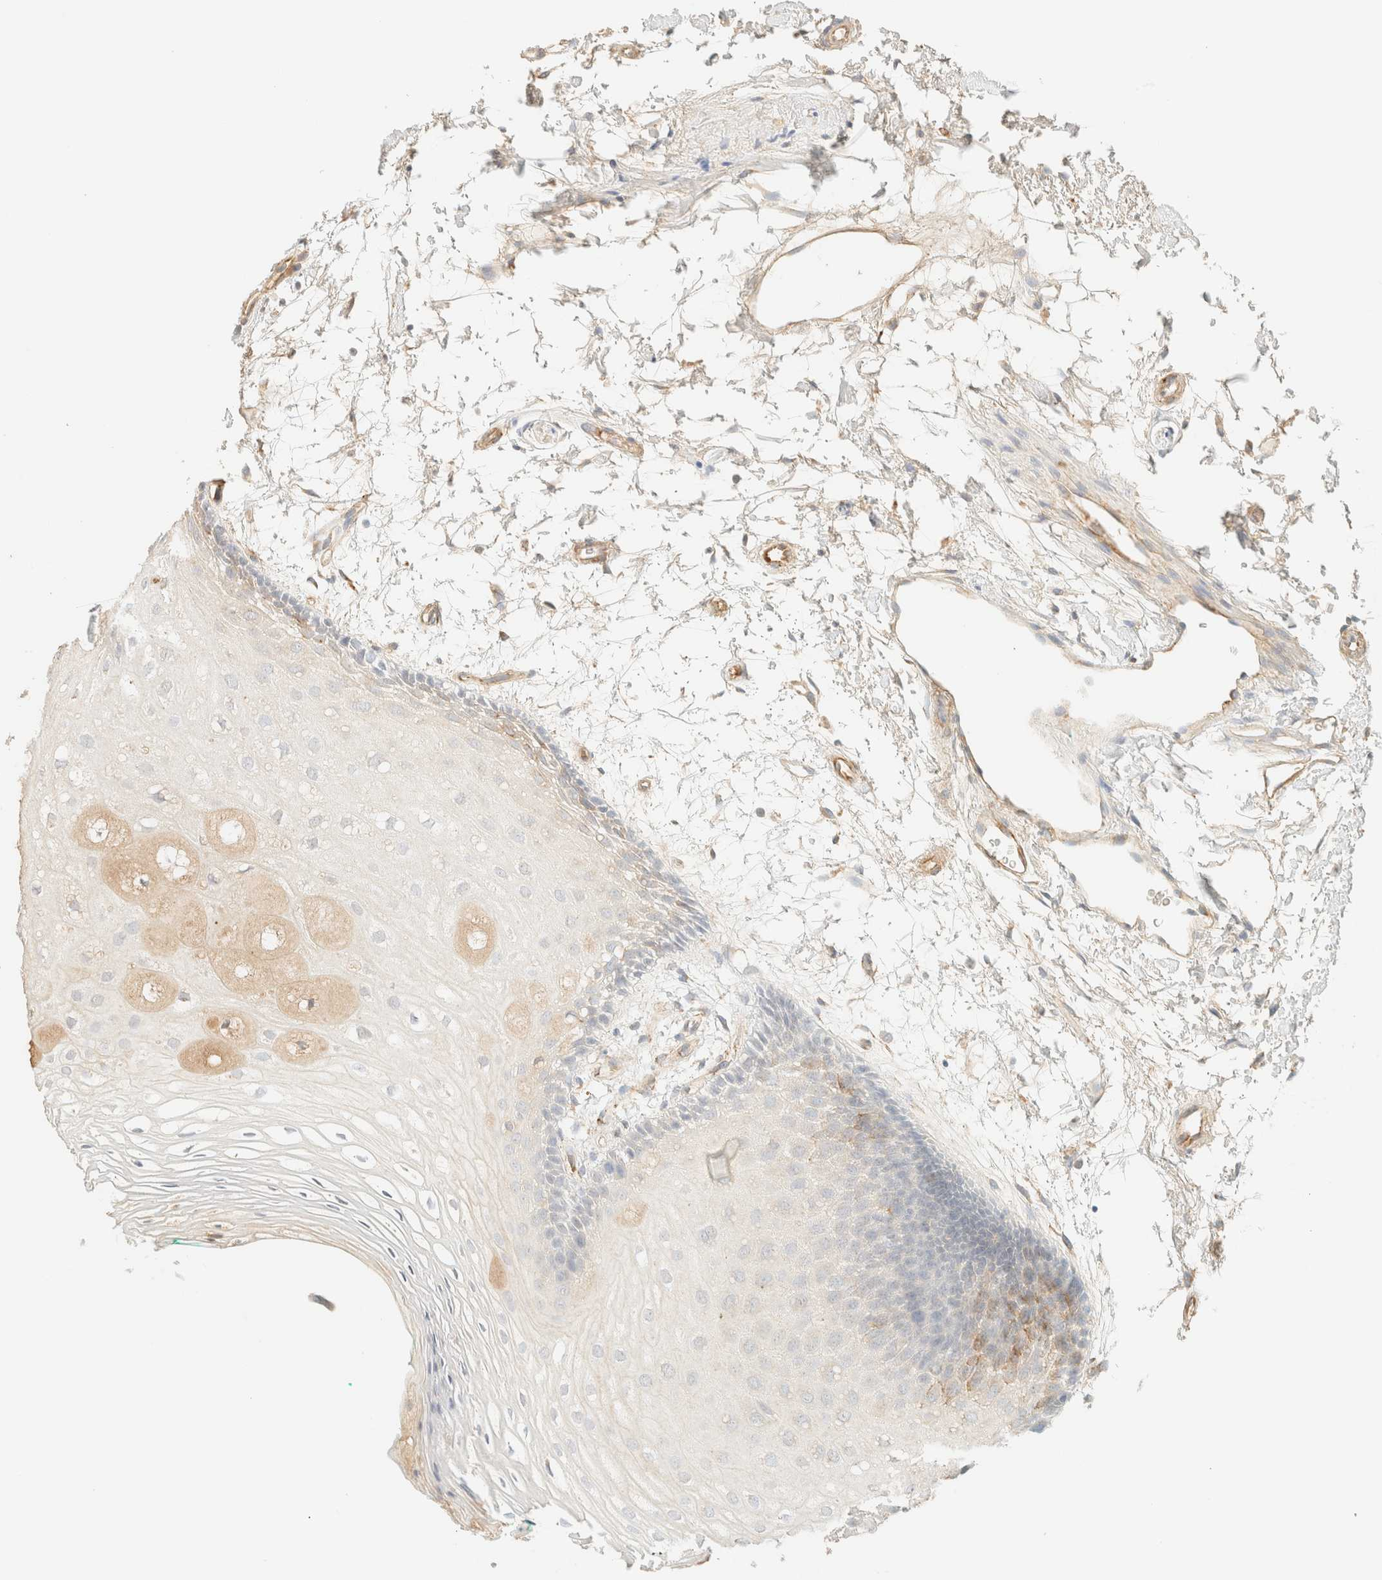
{"staining": {"intensity": "moderate", "quantity": "25%-75%", "location": "cytoplasmic/membranous"}, "tissue": "oral mucosa", "cell_type": "Squamous epithelial cells", "image_type": "normal", "snomed": [{"axis": "morphology", "description": "Normal tissue, NOS"}, {"axis": "topography", "description": "Skeletal muscle"}, {"axis": "topography", "description": "Oral tissue"}, {"axis": "topography", "description": "Peripheral nerve tissue"}], "caption": "Protein staining displays moderate cytoplasmic/membranous positivity in approximately 25%-75% of squamous epithelial cells in normal oral mucosa. (Stains: DAB (3,3'-diaminobenzidine) in brown, nuclei in blue, Microscopy: brightfield microscopy at high magnification).", "gene": "SPARCL1", "patient": {"sex": "female", "age": 84}}